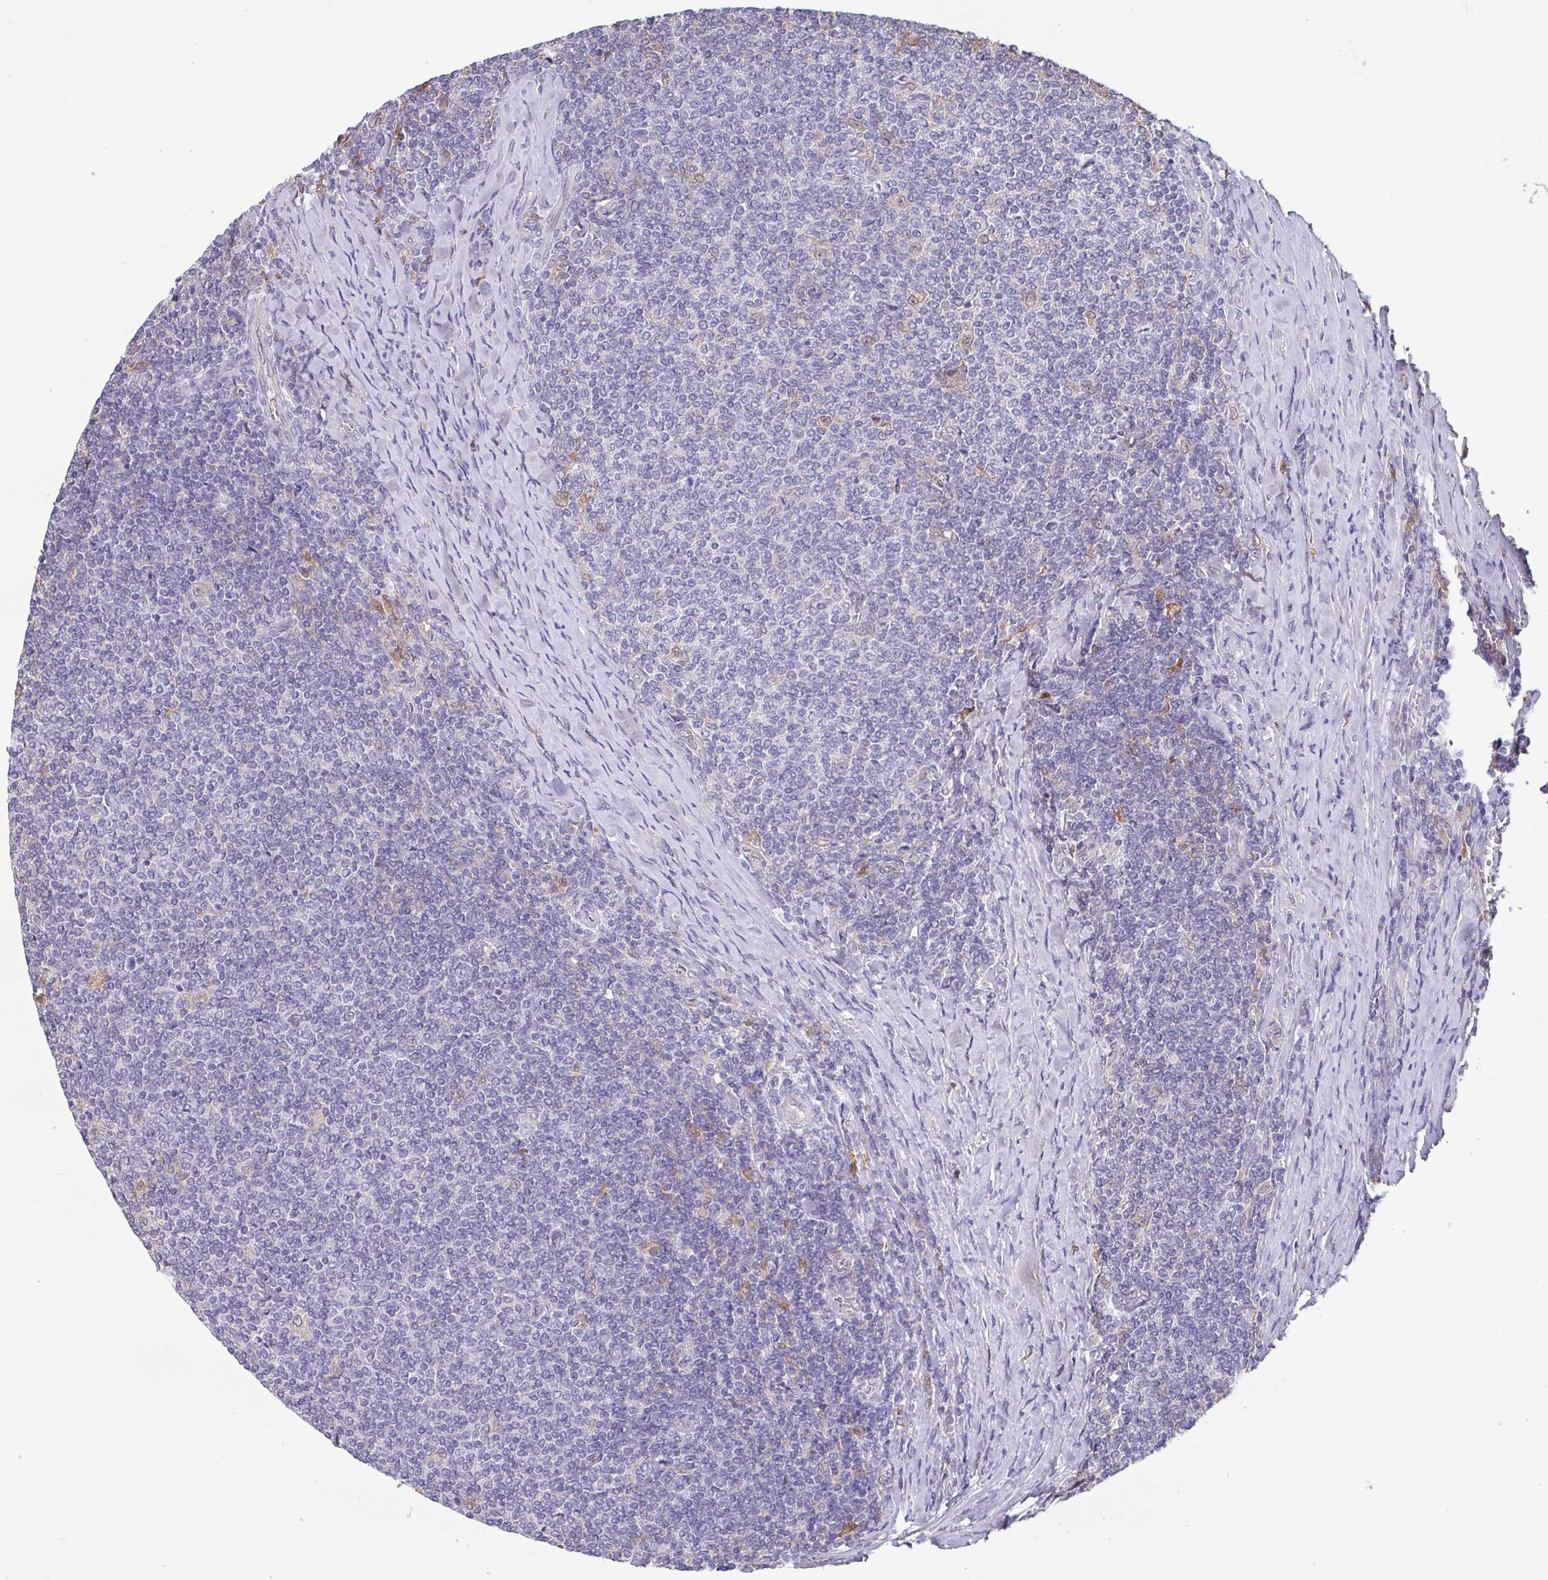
{"staining": {"intensity": "negative", "quantity": "none", "location": "none"}, "tissue": "lymphoma", "cell_type": "Tumor cells", "image_type": "cancer", "snomed": [{"axis": "morphology", "description": "Malignant lymphoma, non-Hodgkin's type, Low grade"}, {"axis": "topography", "description": "Lymph node"}], "caption": "The photomicrograph shows no staining of tumor cells in low-grade malignant lymphoma, non-Hodgkin's type.", "gene": "IDH1", "patient": {"sex": "male", "age": 52}}